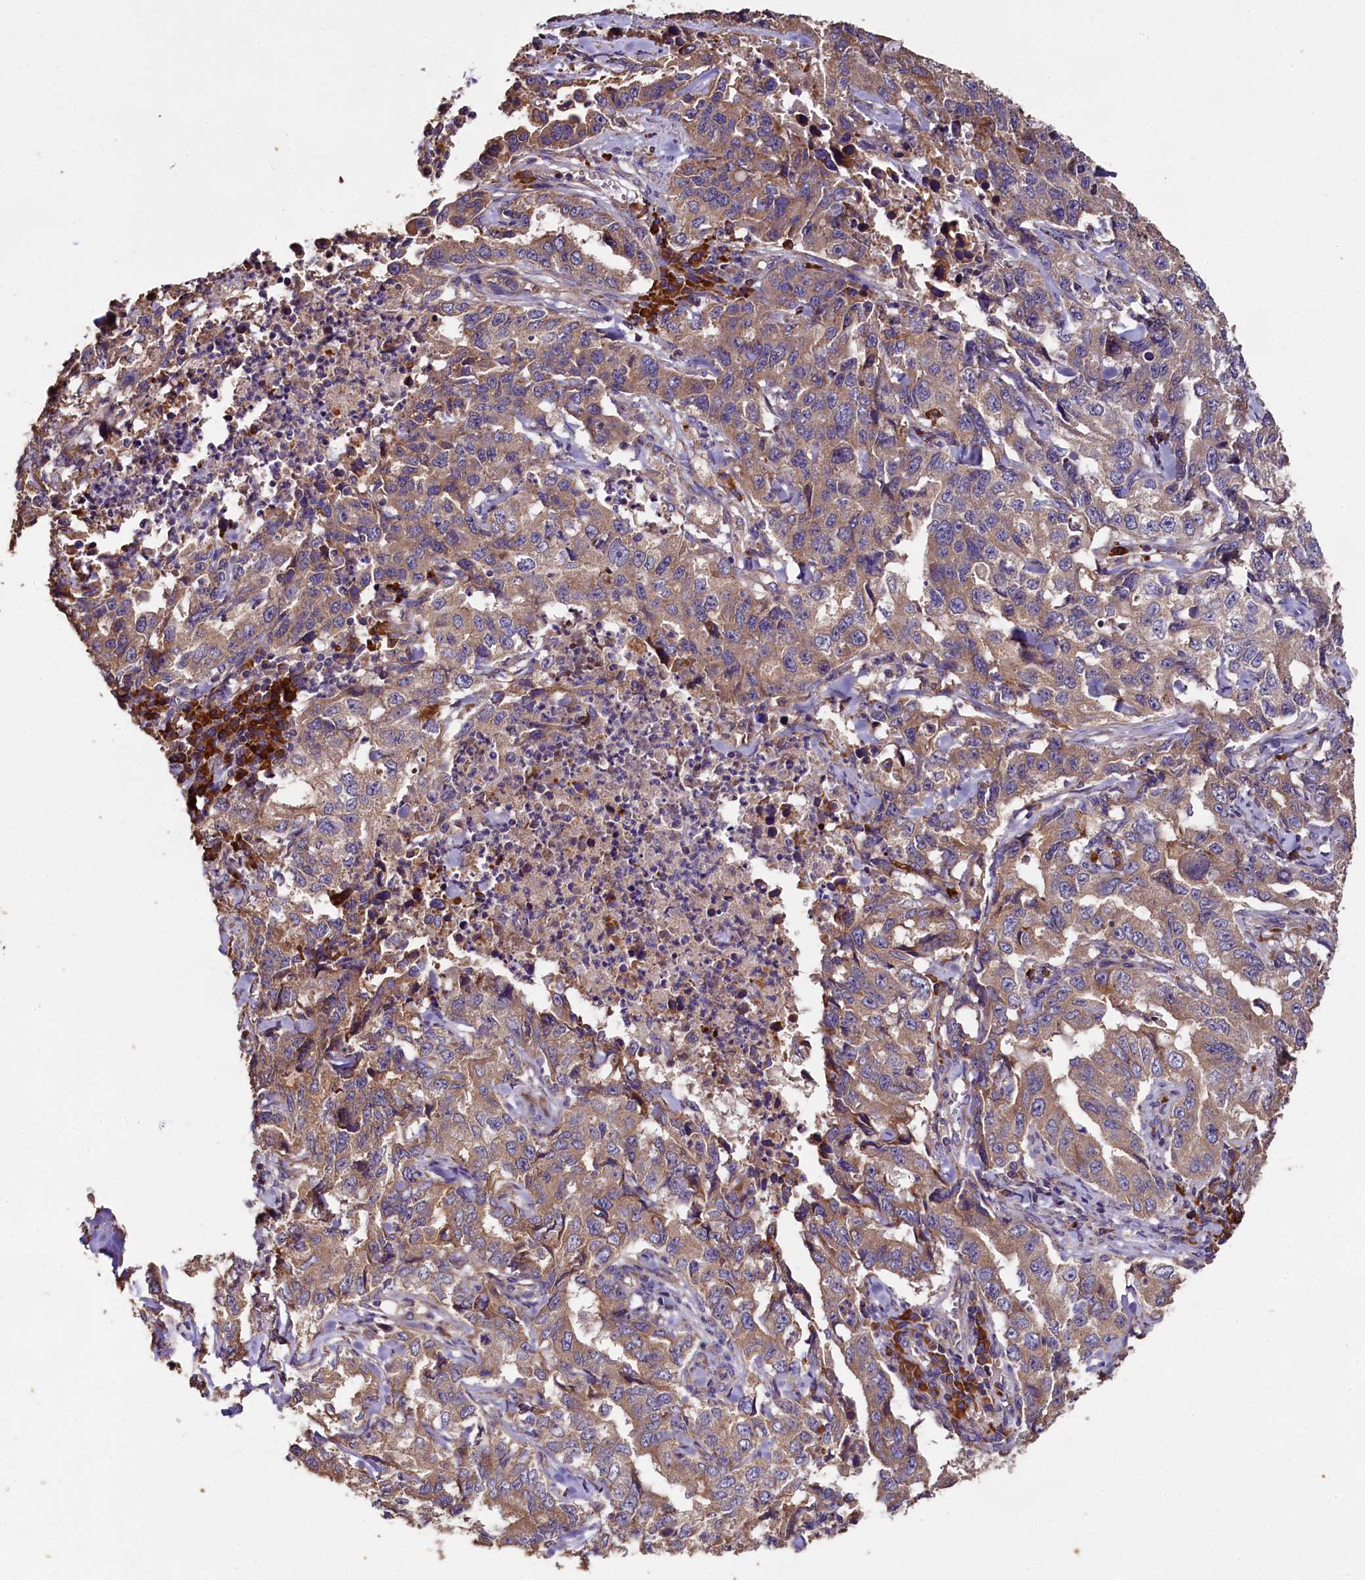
{"staining": {"intensity": "moderate", "quantity": ">75%", "location": "cytoplasmic/membranous"}, "tissue": "lung cancer", "cell_type": "Tumor cells", "image_type": "cancer", "snomed": [{"axis": "morphology", "description": "Adenocarcinoma, NOS"}, {"axis": "topography", "description": "Lung"}], "caption": "Lung cancer (adenocarcinoma) stained with a protein marker exhibits moderate staining in tumor cells.", "gene": "ENKD1", "patient": {"sex": "female", "age": 51}}